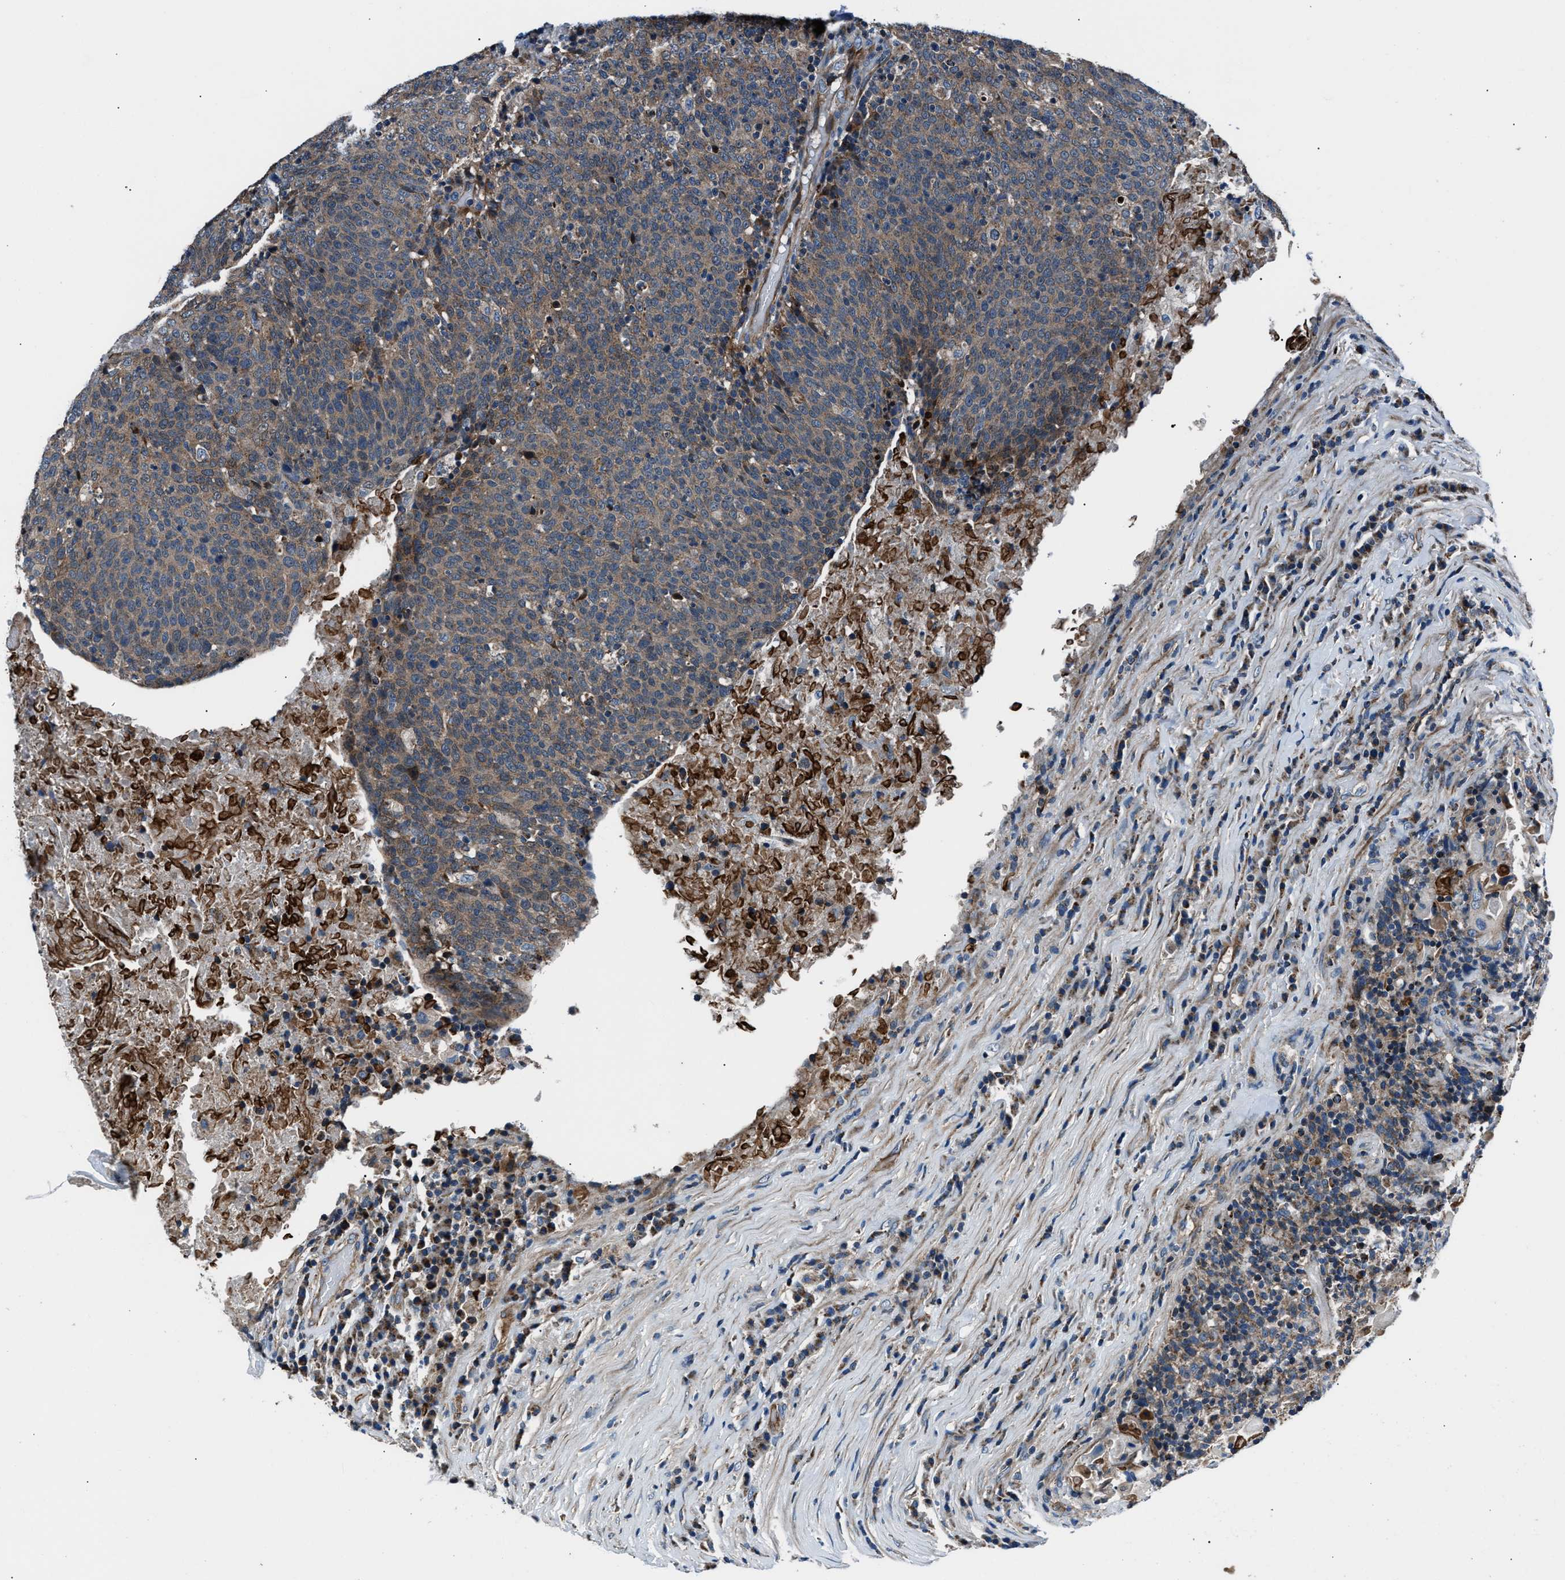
{"staining": {"intensity": "moderate", "quantity": ">75%", "location": "cytoplasmic/membranous"}, "tissue": "head and neck cancer", "cell_type": "Tumor cells", "image_type": "cancer", "snomed": [{"axis": "morphology", "description": "Squamous cell carcinoma, NOS"}, {"axis": "morphology", "description": "Squamous cell carcinoma, metastatic, NOS"}, {"axis": "topography", "description": "Lymph node"}, {"axis": "topography", "description": "Head-Neck"}], "caption": "Head and neck metastatic squamous cell carcinoma stained with a protein marker reveals moderate staining in tumor cells.", "gene": "GGCT", "patient": {"sex": "male", "age": 62}}